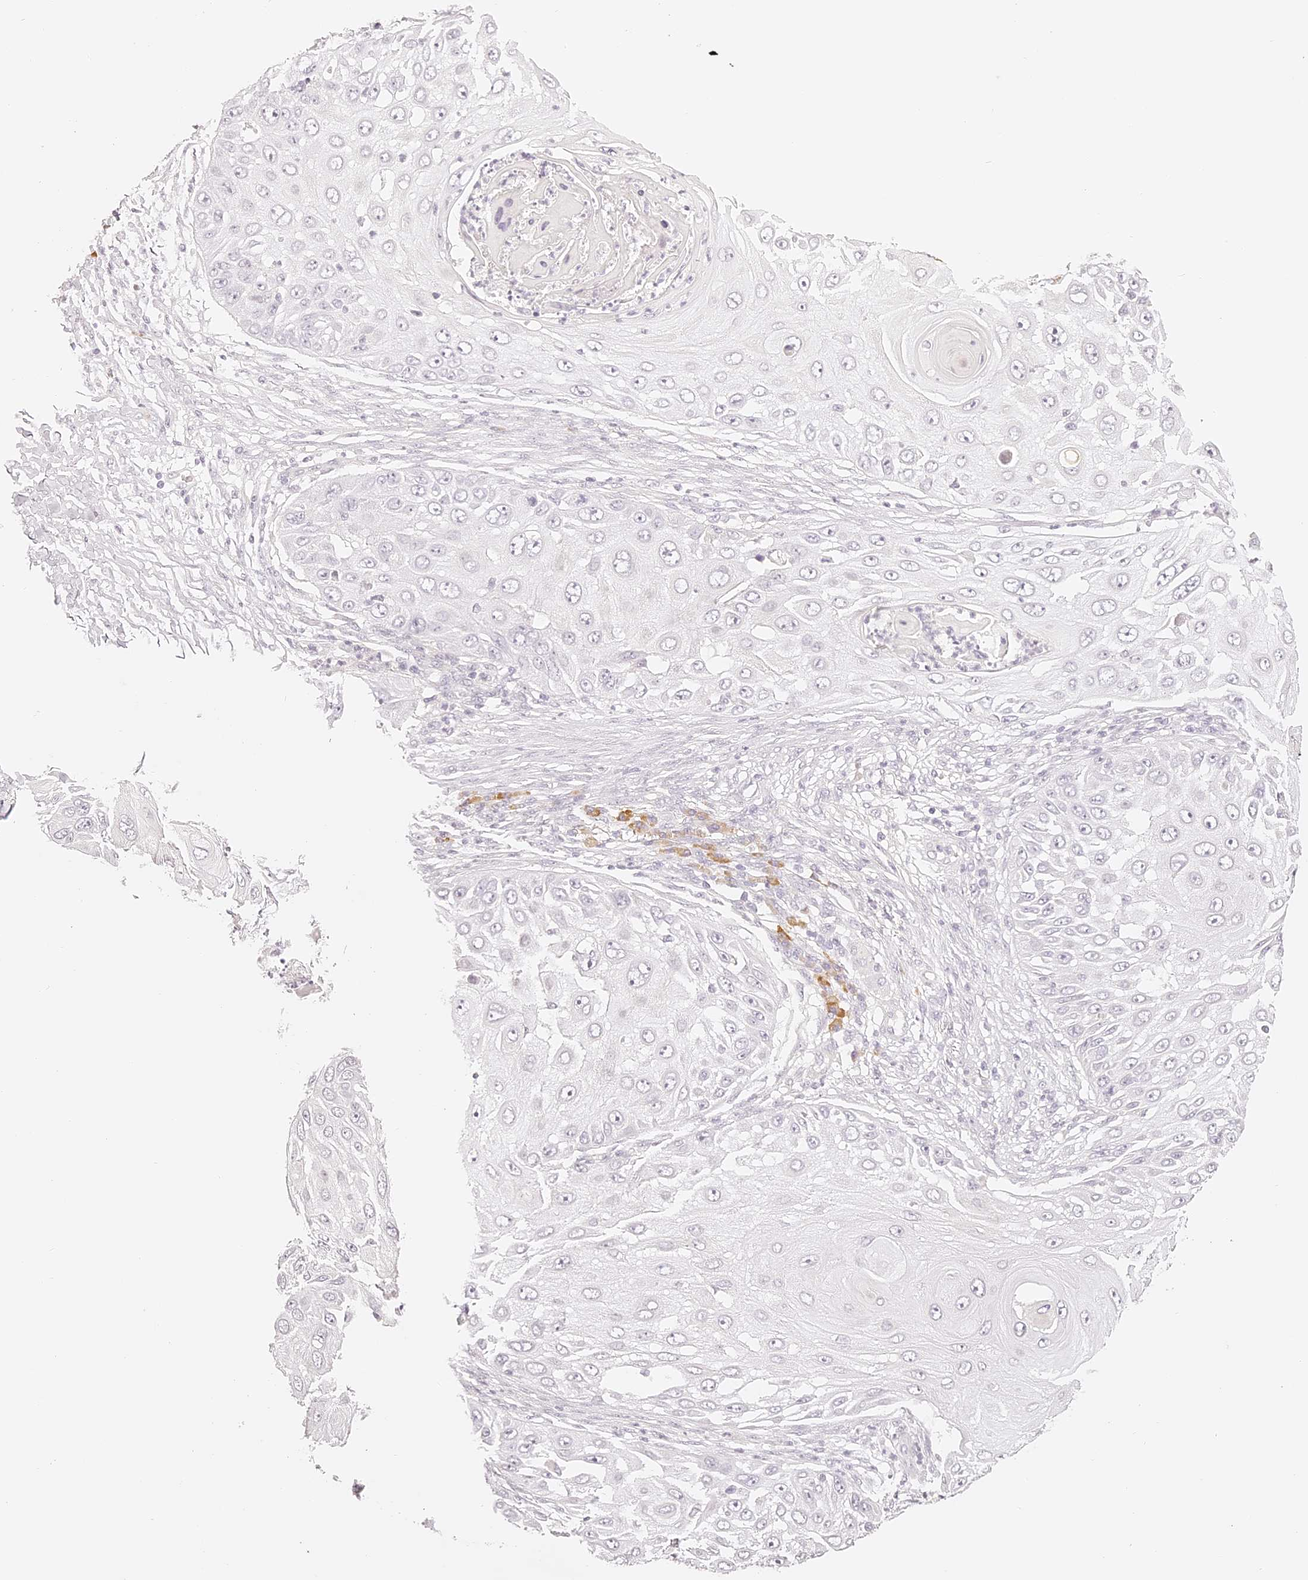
{"staining": {"intensity": "negative", "quantity": "none", "location": "none"}, "tissue": "skin cancer", "cell_type": "Tumor cells", "image_type": "cancer", "snomed": [{"axis": "morphology", "description": "Squamous cell carcinoma, NOS"}, {"axis": "topography", "description": "Skin"}], "caption": "Histopathology image shows no significant protein expression in tumor cells of skin cancer (squamous cell carcinoma). Nuclei are stained in blue.", "gene": "TRIM45", "patient": {"sex": "female", "age": 44}}